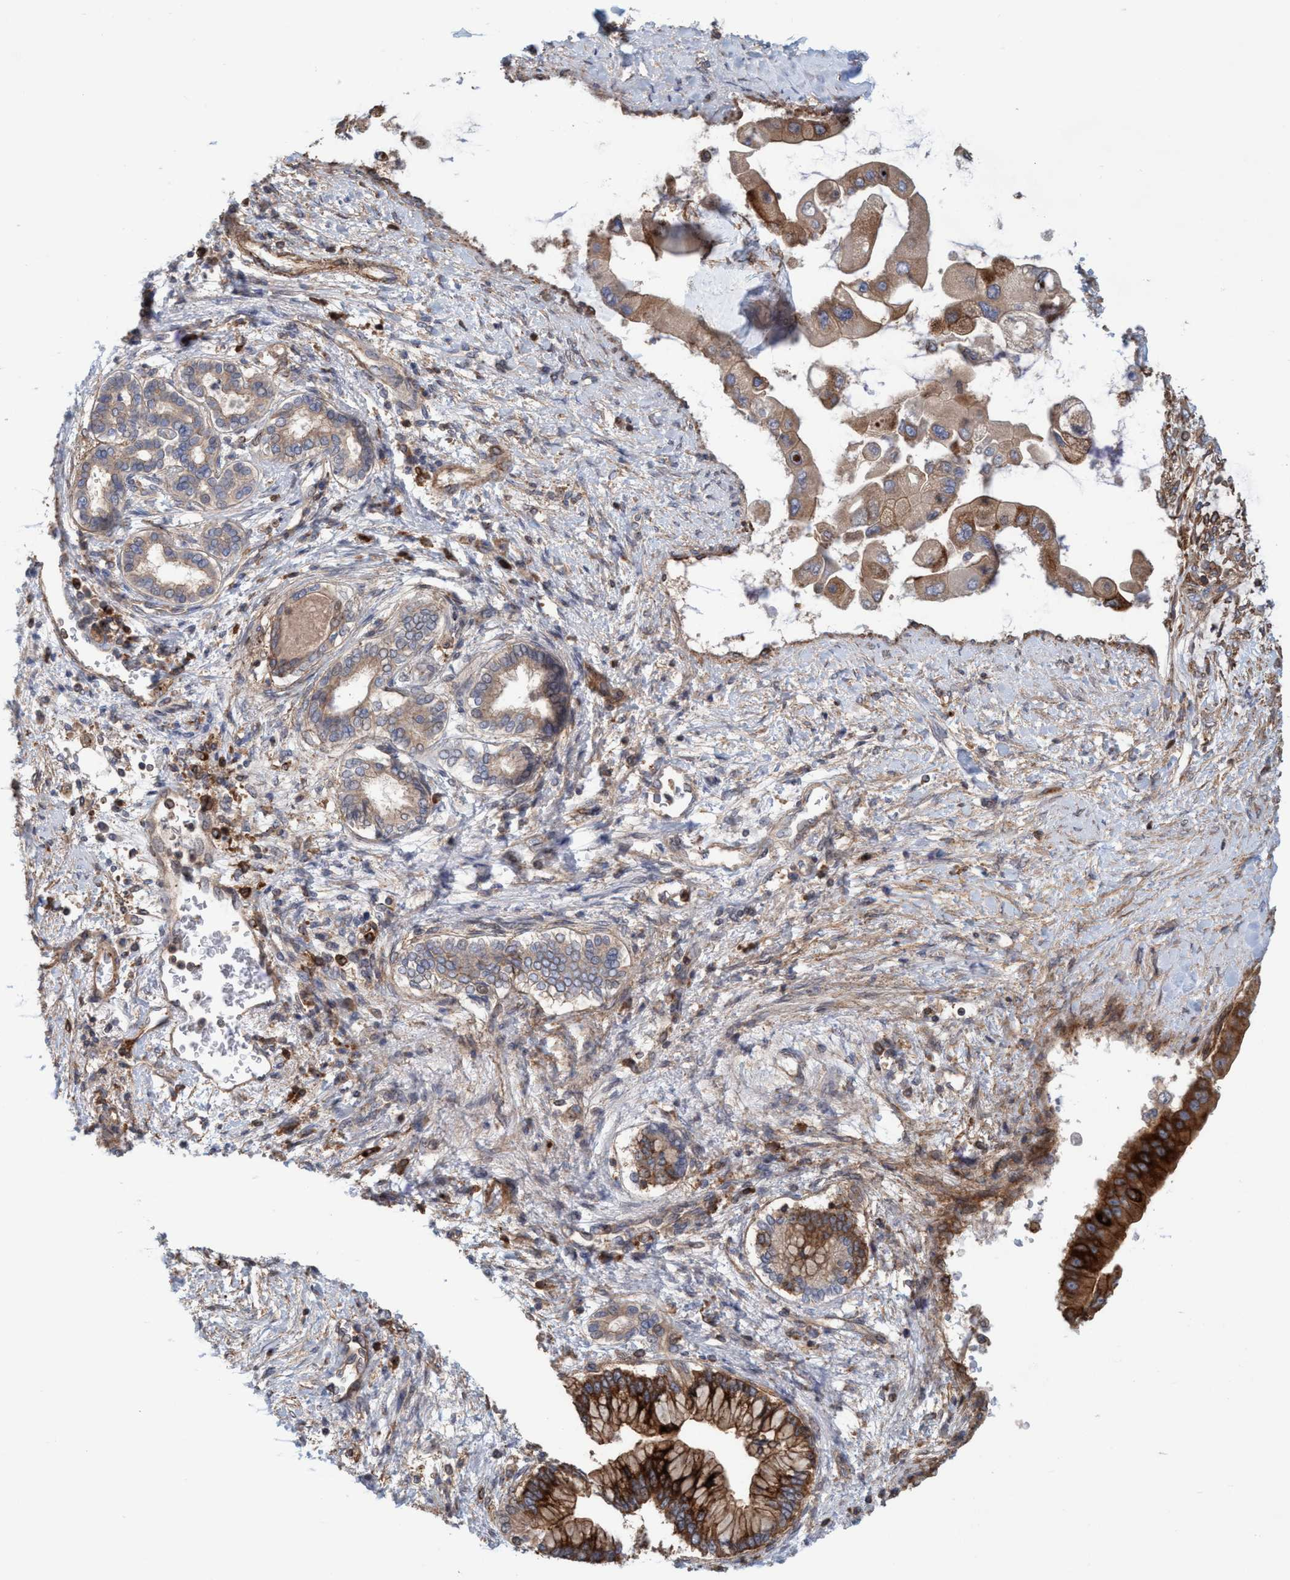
{"staining": {"intensity": "strong", "quantity": ">75%", "location": "cytoplasmic/membranous"}, "tissue": "liver cancer", "cell_type": "Tumor cells", "image_type": "cancer", "snomed": [{"axis": "morphology", "description": "Cholangiocarcinoma"}, {"axis": "topography", "description": "Liver"}], "caption": "Approximately >75% of tumor cells in human liver cholangiocarcinoma exhibit strong cytoplasmic/membranous protein staining as visualized by brown immunohistochemical staining.", "gene": "SPECC1", "patient": {"sex": "male", "age": 50}}